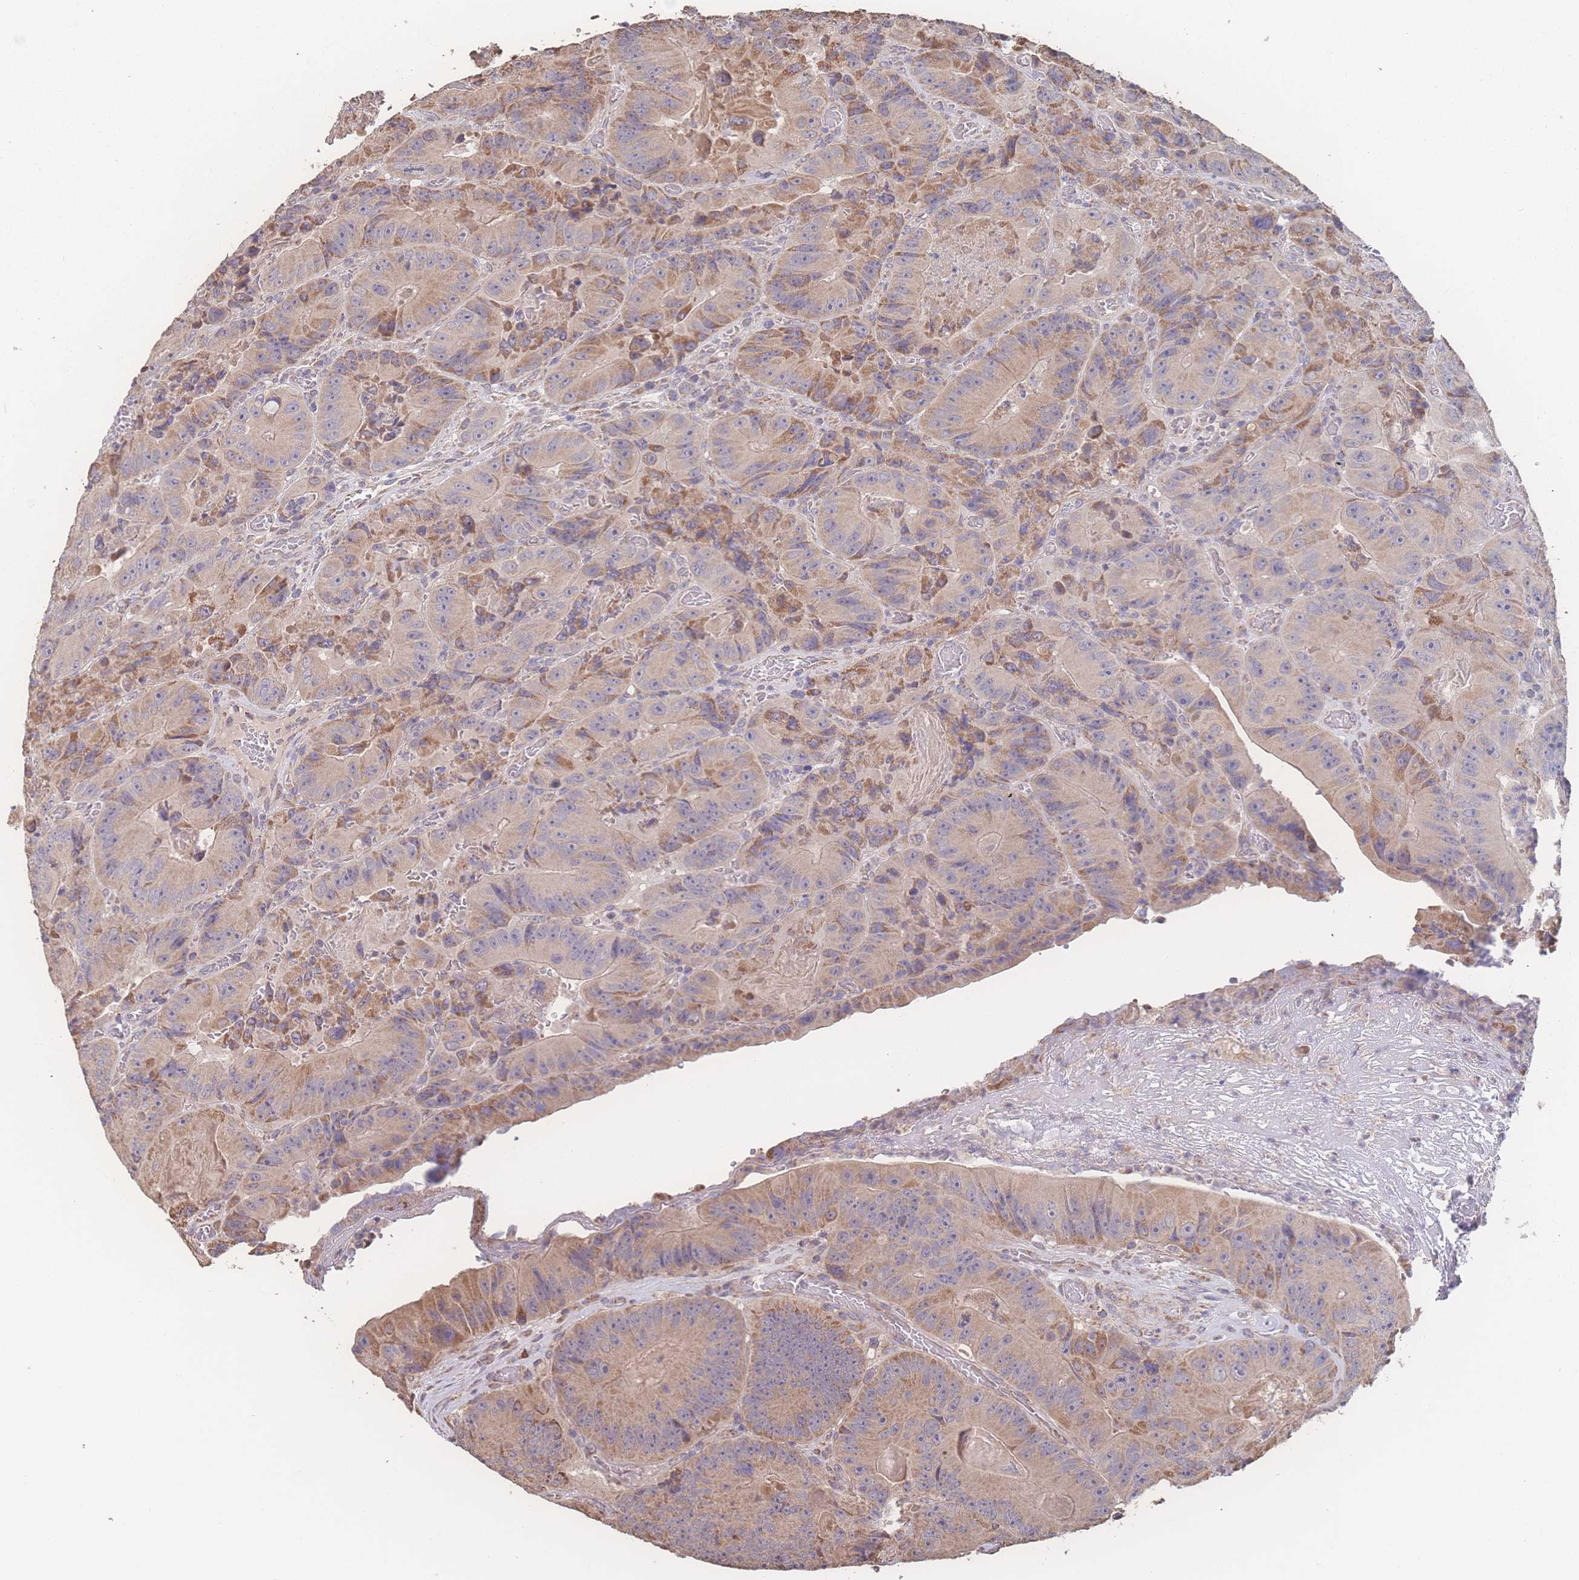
{"staining": {"intensity": "moderate", "quantity": "25%-75%", "location": "cytoplasmic/membranous"}, "tissue": "colorectal cancer", "cell_type": "Tumor cells", "image_type": "cancer", "snomed": [{"axis": "morphology", "description": "Adenocarcinoma, NOS"}, {"axis": "topography", "description": "Colon"}], "caption": "IHC of human colorectal adenocarcinoma displays medium levels of moderate cytoplasmic/membranous expression in about 25%-75% of tumor cells.", "gene": "SGSM3", "patient": {"sex": "female", "age": 86}}